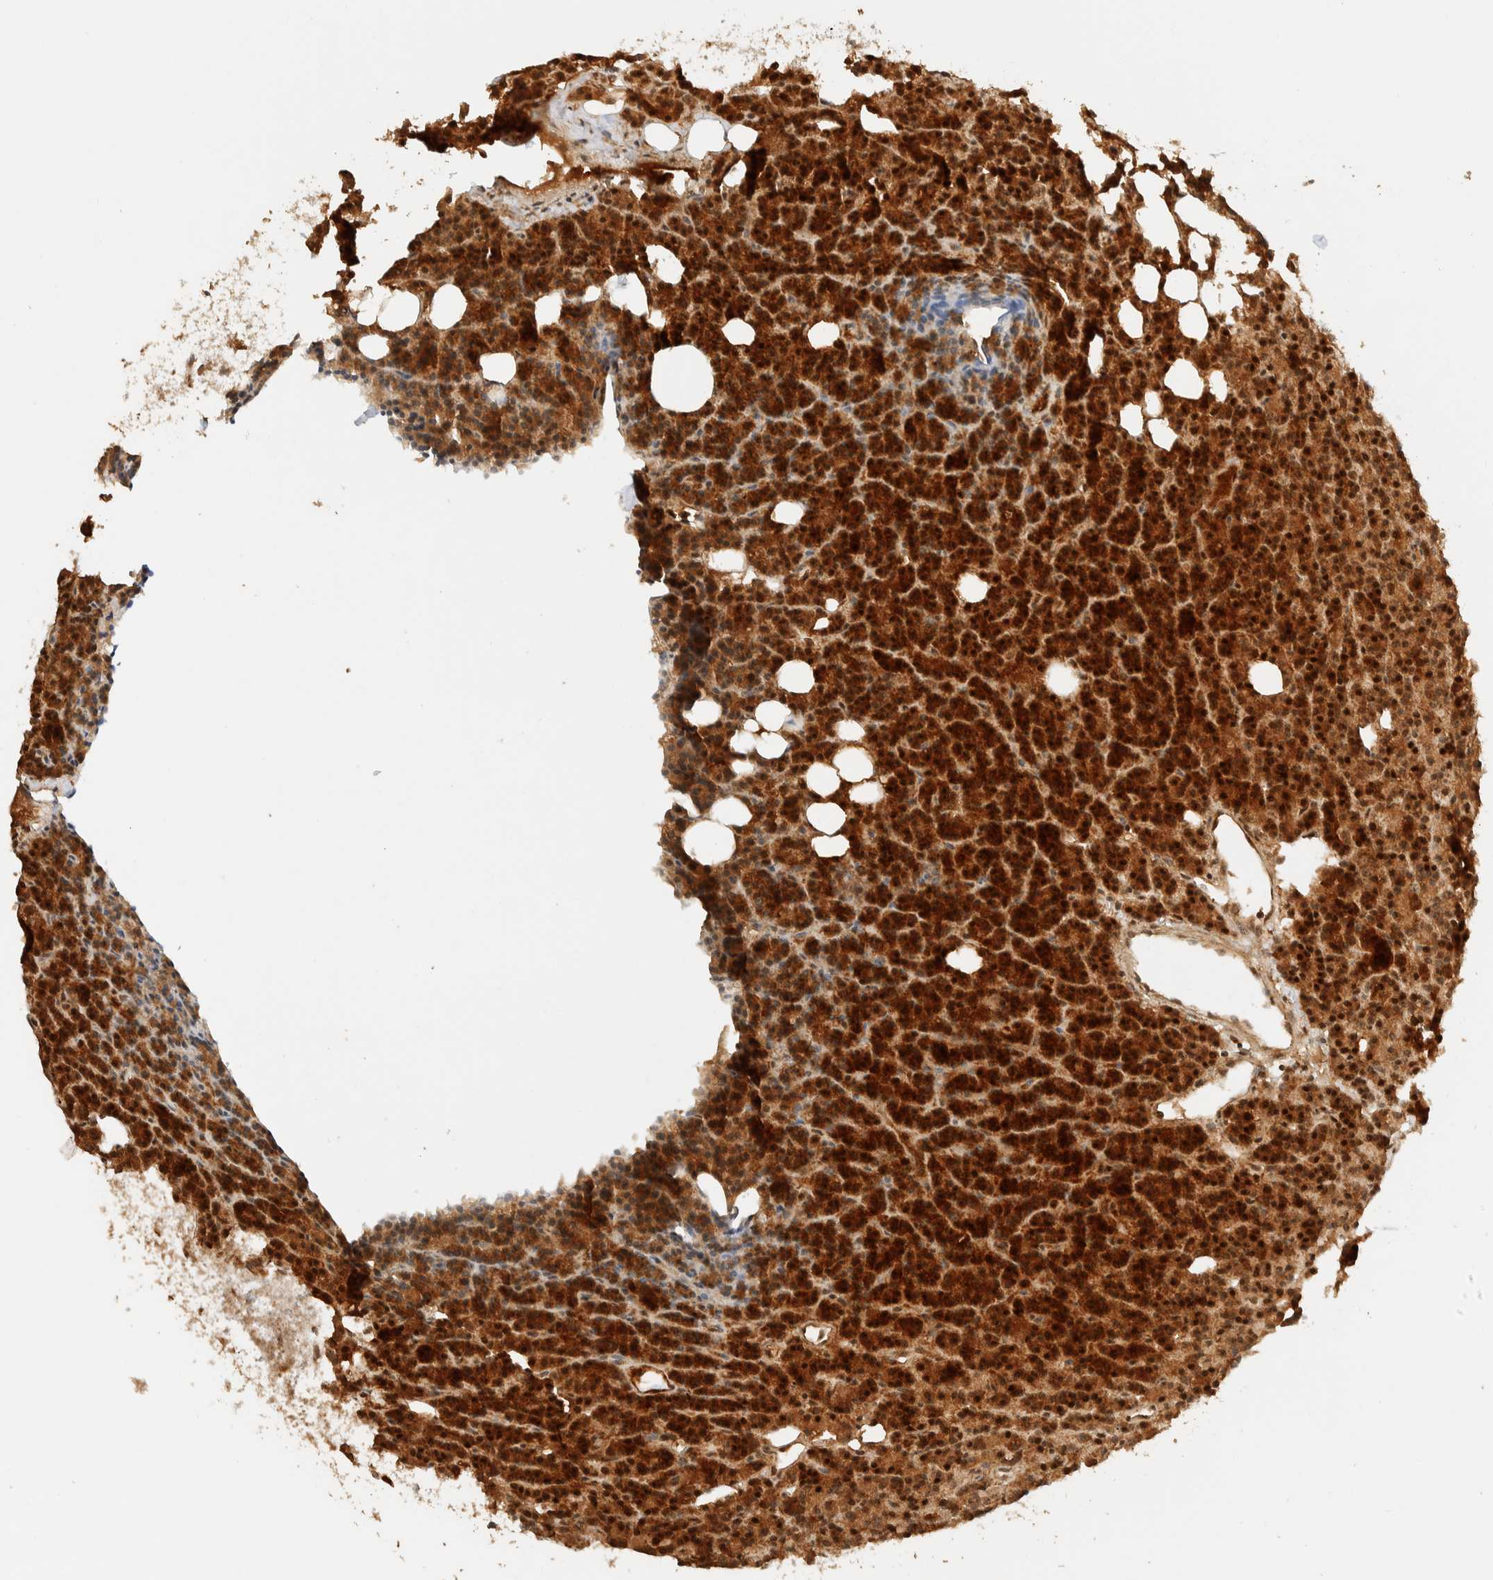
{"staining": {"intensity": "strong", "quantity": ">75%", "location": "cytoplasmic/membranous,nuclear"}, "tissue": "parathyroid gland", "cell_type": "Glandular cells", "image_type": "normal", "snomed": [{"axis": "morphology", "description": "Normal tissue, NOS"}, {"axis": "morphology", "description": "Adenoma, NOS"}, {"axis": "topography", "description": "Parathyroid gland"}], "caption": "Protein staining of normal parathyroid gland demonstrates strong cytoplasmic/membranous,nuclear staining in about >75% of glandular cells.", "gene": "ZBTB34", "patient": {"sex": "female", "age": 57}}